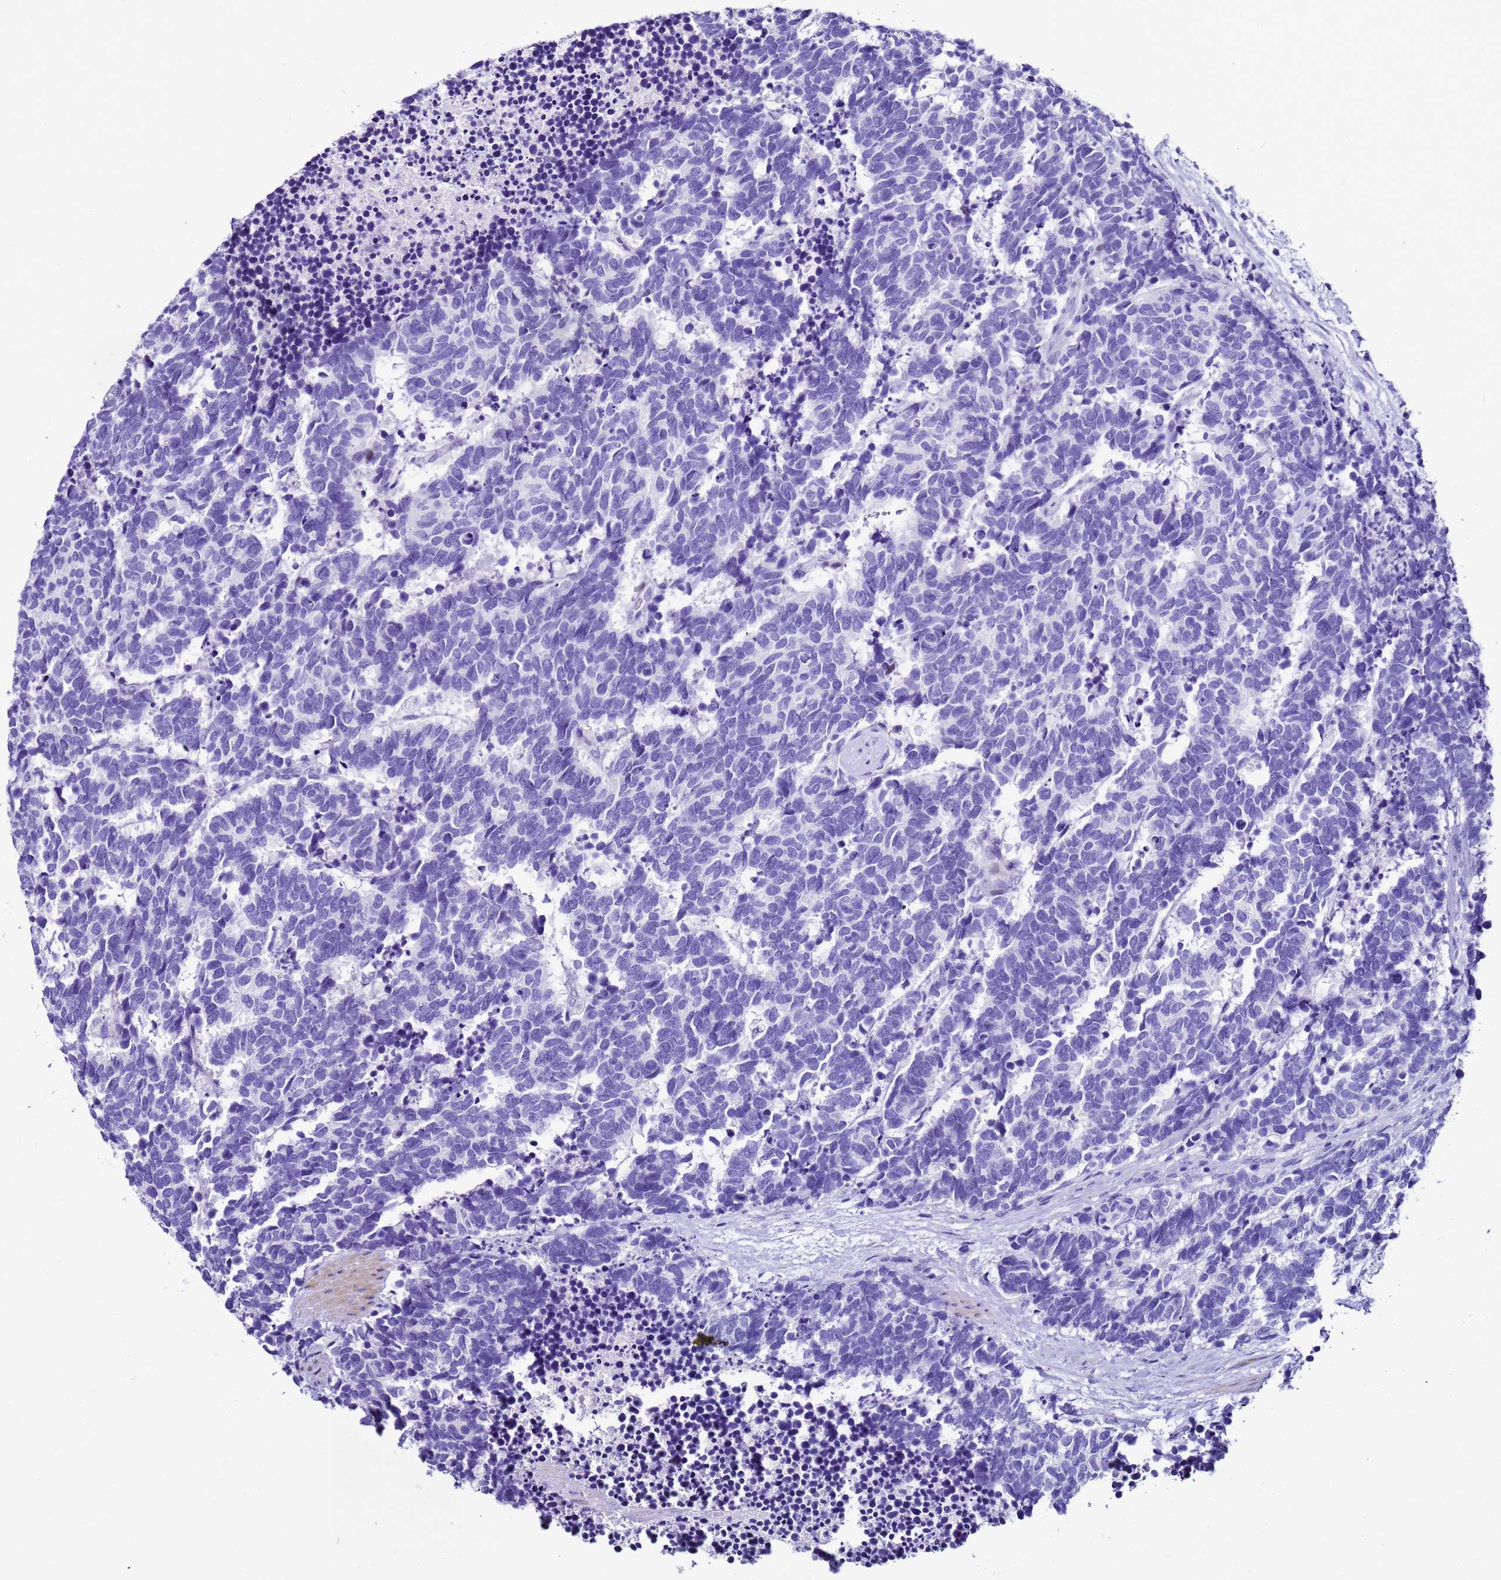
{"staining": {"intensity": "negative", "quantity": "none", "location": "none"}, "tissue": "carcinoid", "cell_type": "Tumor cells", "image_type": "cancer", "snomed": [{"axis": "morphology", "description": "Carcinoma, NOS"}, {"axis": "morphology", "description": "Carcinoid, malignant, NOS"}, {"axis": "topography", "description": "Prostate"}], "caption": "Tumor cells are negative for brown protein staining in carcinoid (malignant).", "gene": "UGT2B10", "patient": {"sex": "male", "age": 57}}